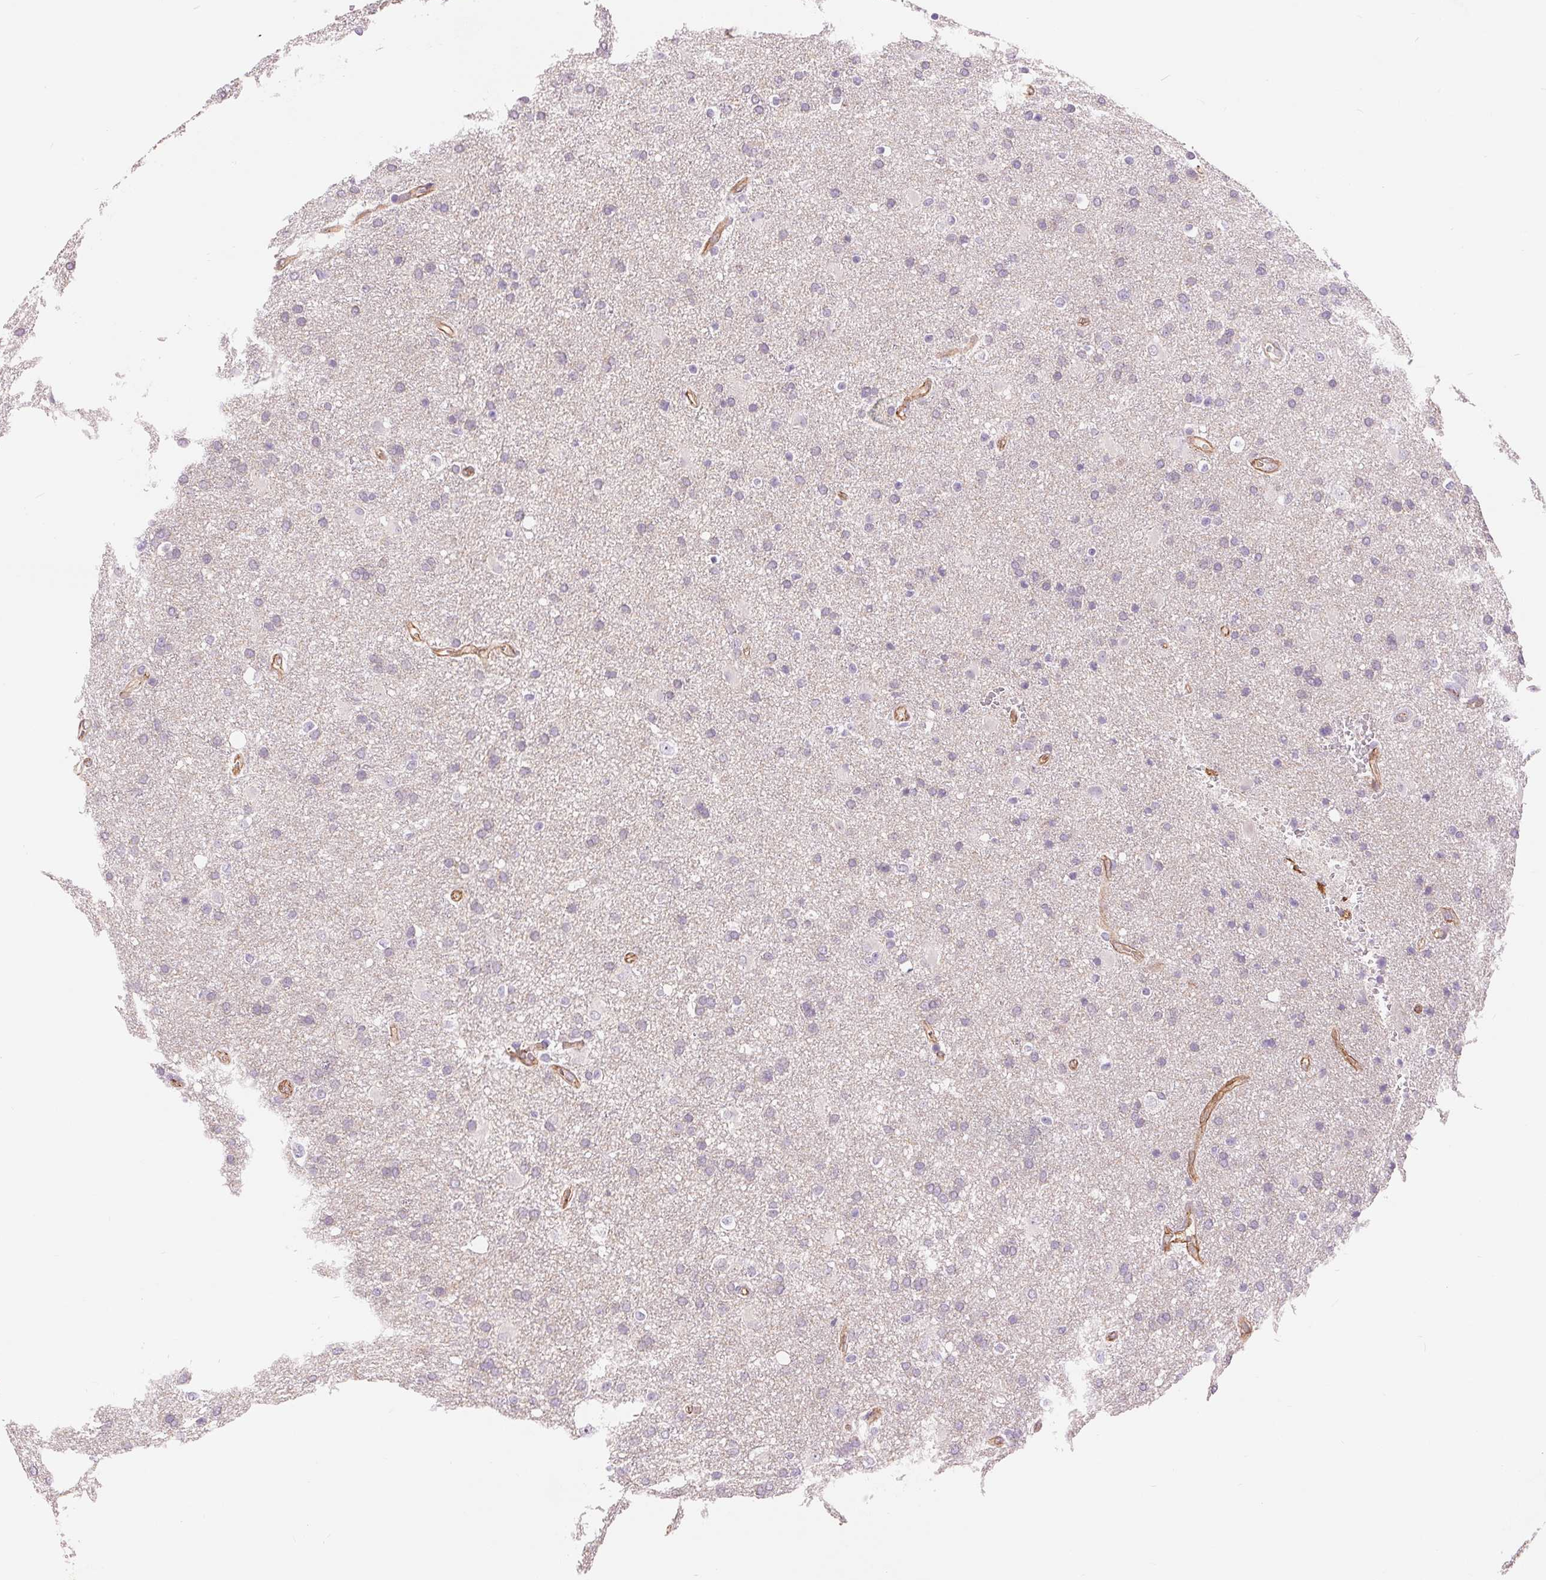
{"staining": {"intensity": "negative", "quantity": "none", "location": "none"}, "tissue": "glioma", "cell_type": "Tumor cells", "image_type": "cancer", "snomed": [{"axis": "morphology", "description": "Glioma, malignant, Low grade"}, {"axis": "topography", "description": "Brain"}], "caption": "High power microscopy photomicrograph of an immunohistochemistry (IHC) photomicrograph of glioma, revealing no significant expression in tumor cells.", "gene": "DIXDC1", "patient": {"sex": "male", "age": 66}}